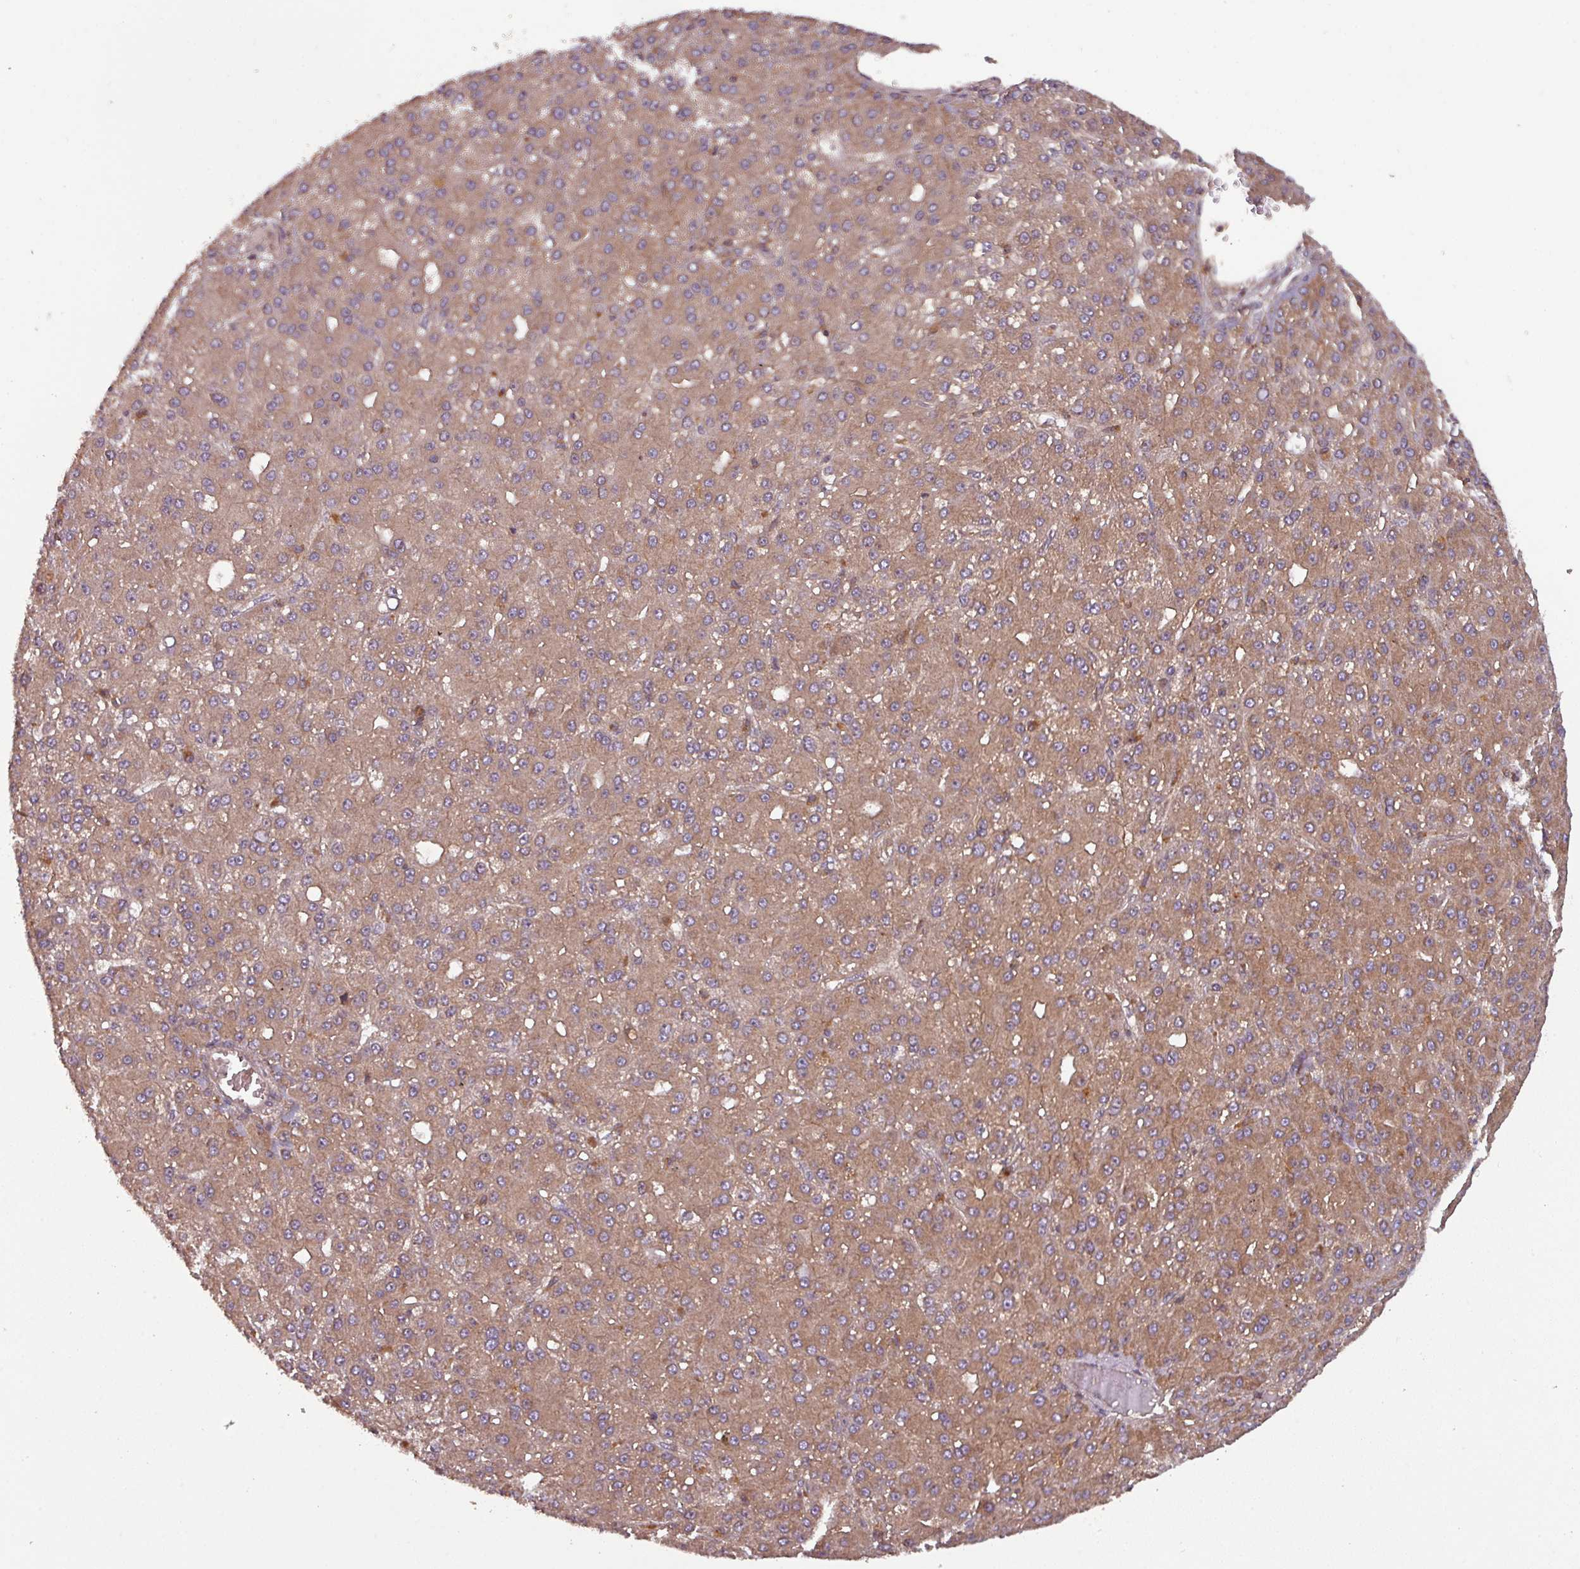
{"staining": {"intensity": "moderate", "quantity": ">75%", "location": "cytoplasmic/membranous"}, "tissue": "liver cancer", "cell_type": "Tumor cells", "image_type": "cancer", "snomed": [{"axis": "morphology", "description": "Carcinoma, Hepatocellular, NOS"}, {"axis": "topography", "description": "Liver"}], "caption": "IHC photomicrograph of human liver hepatocellular carcinoma stained for a protein (brown), which reveals medium levels of moderate cytoplasmic/membranous staining in about >75% of tumor cells.", "gene": "GSKIP", "patient": {"sex": "male", "age": 67}}